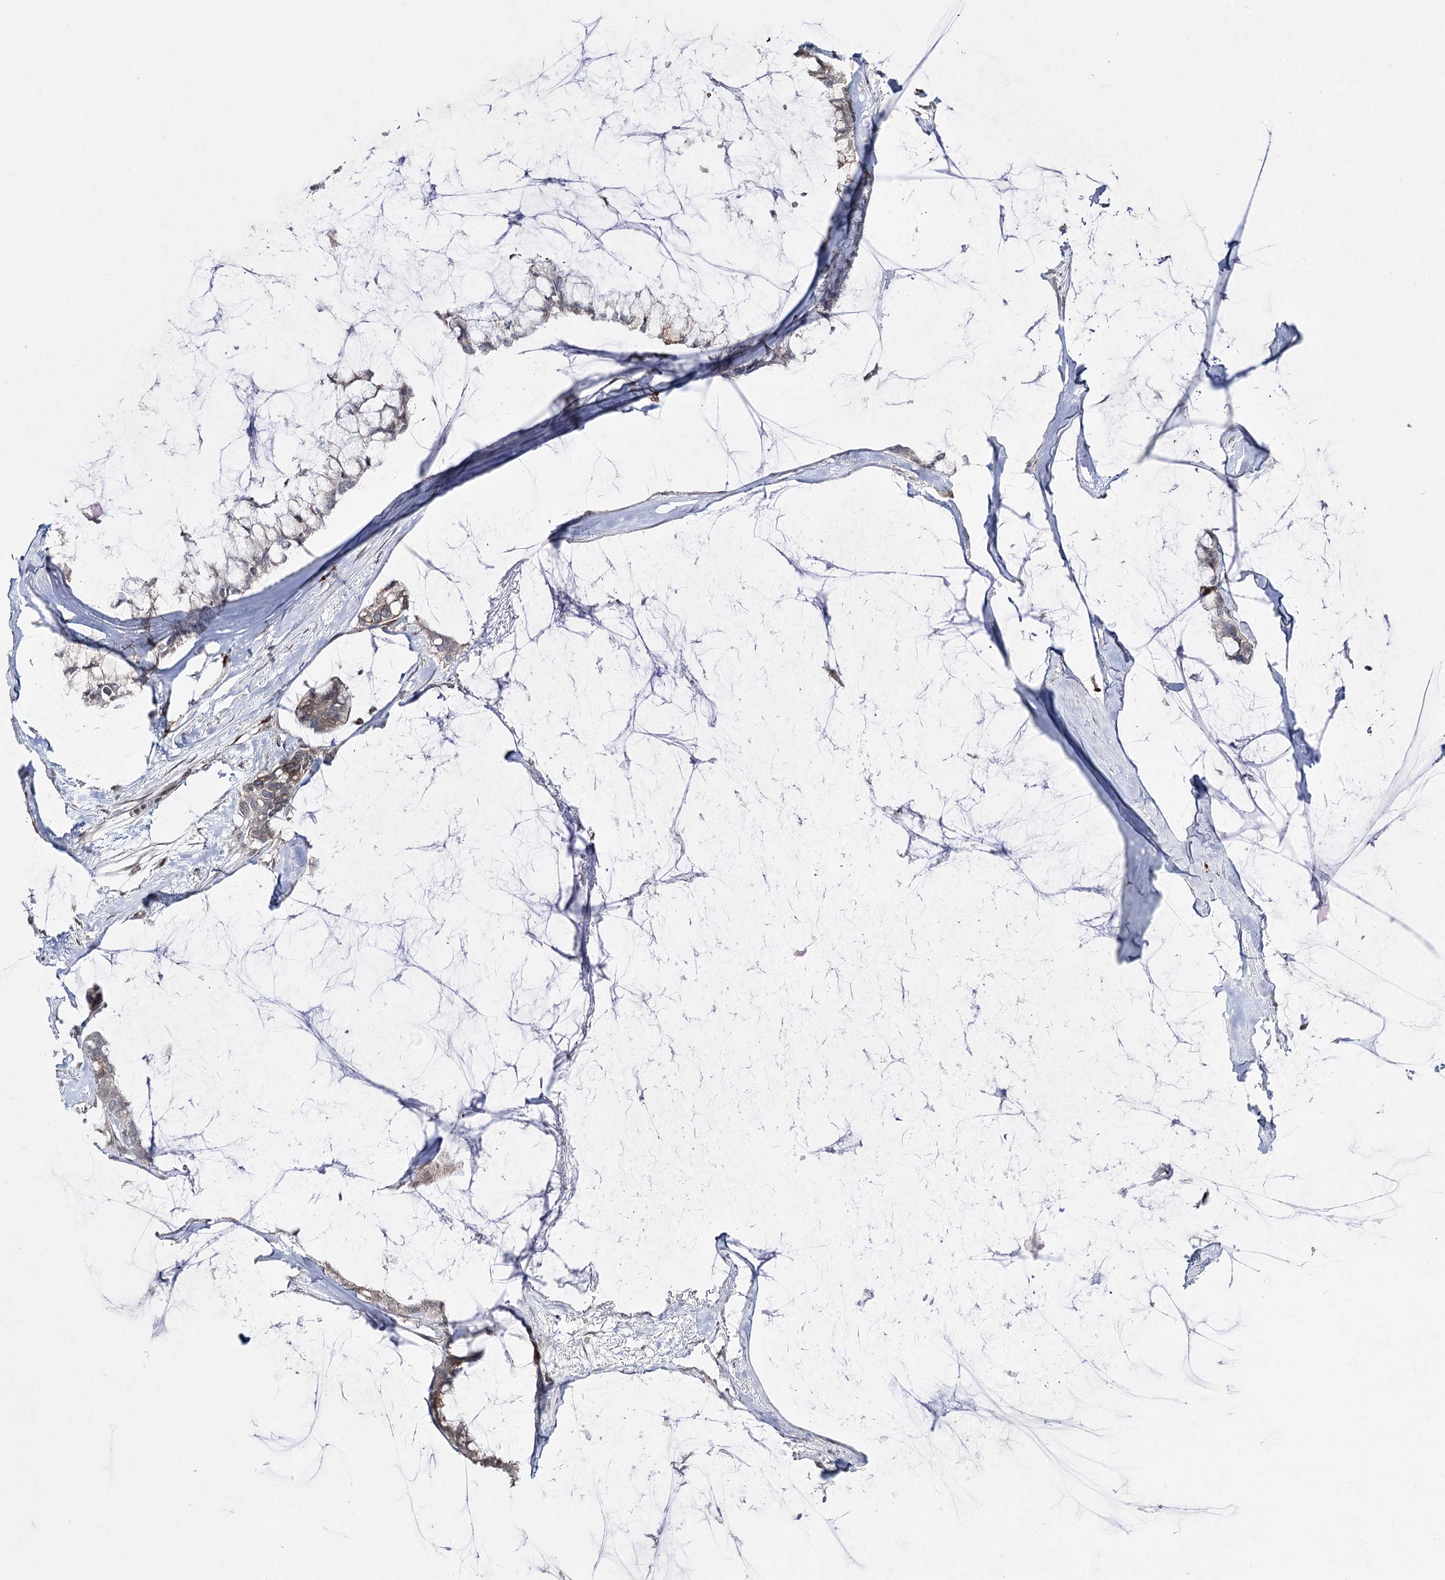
{"staining": {"intensity": "weak", "quantity": "<25%", "location": "cytoplasmic/membranous"}, "tissue": "ovarian cancer", "cell_type": "Tumor cells", "image_type": "cancer", "snomed": [{"axis": "morphology", "description": "Cystadenocarcinoma, mucinous, NOS"}, {"axis": "topography", "description": "Ovary"}], "caption": "Histopathology image shows no significant protein positivity in tumor cells of ovarian cancer.", "gene": "HSD11B2", "patient": {"sex": "female", "age": 39}}